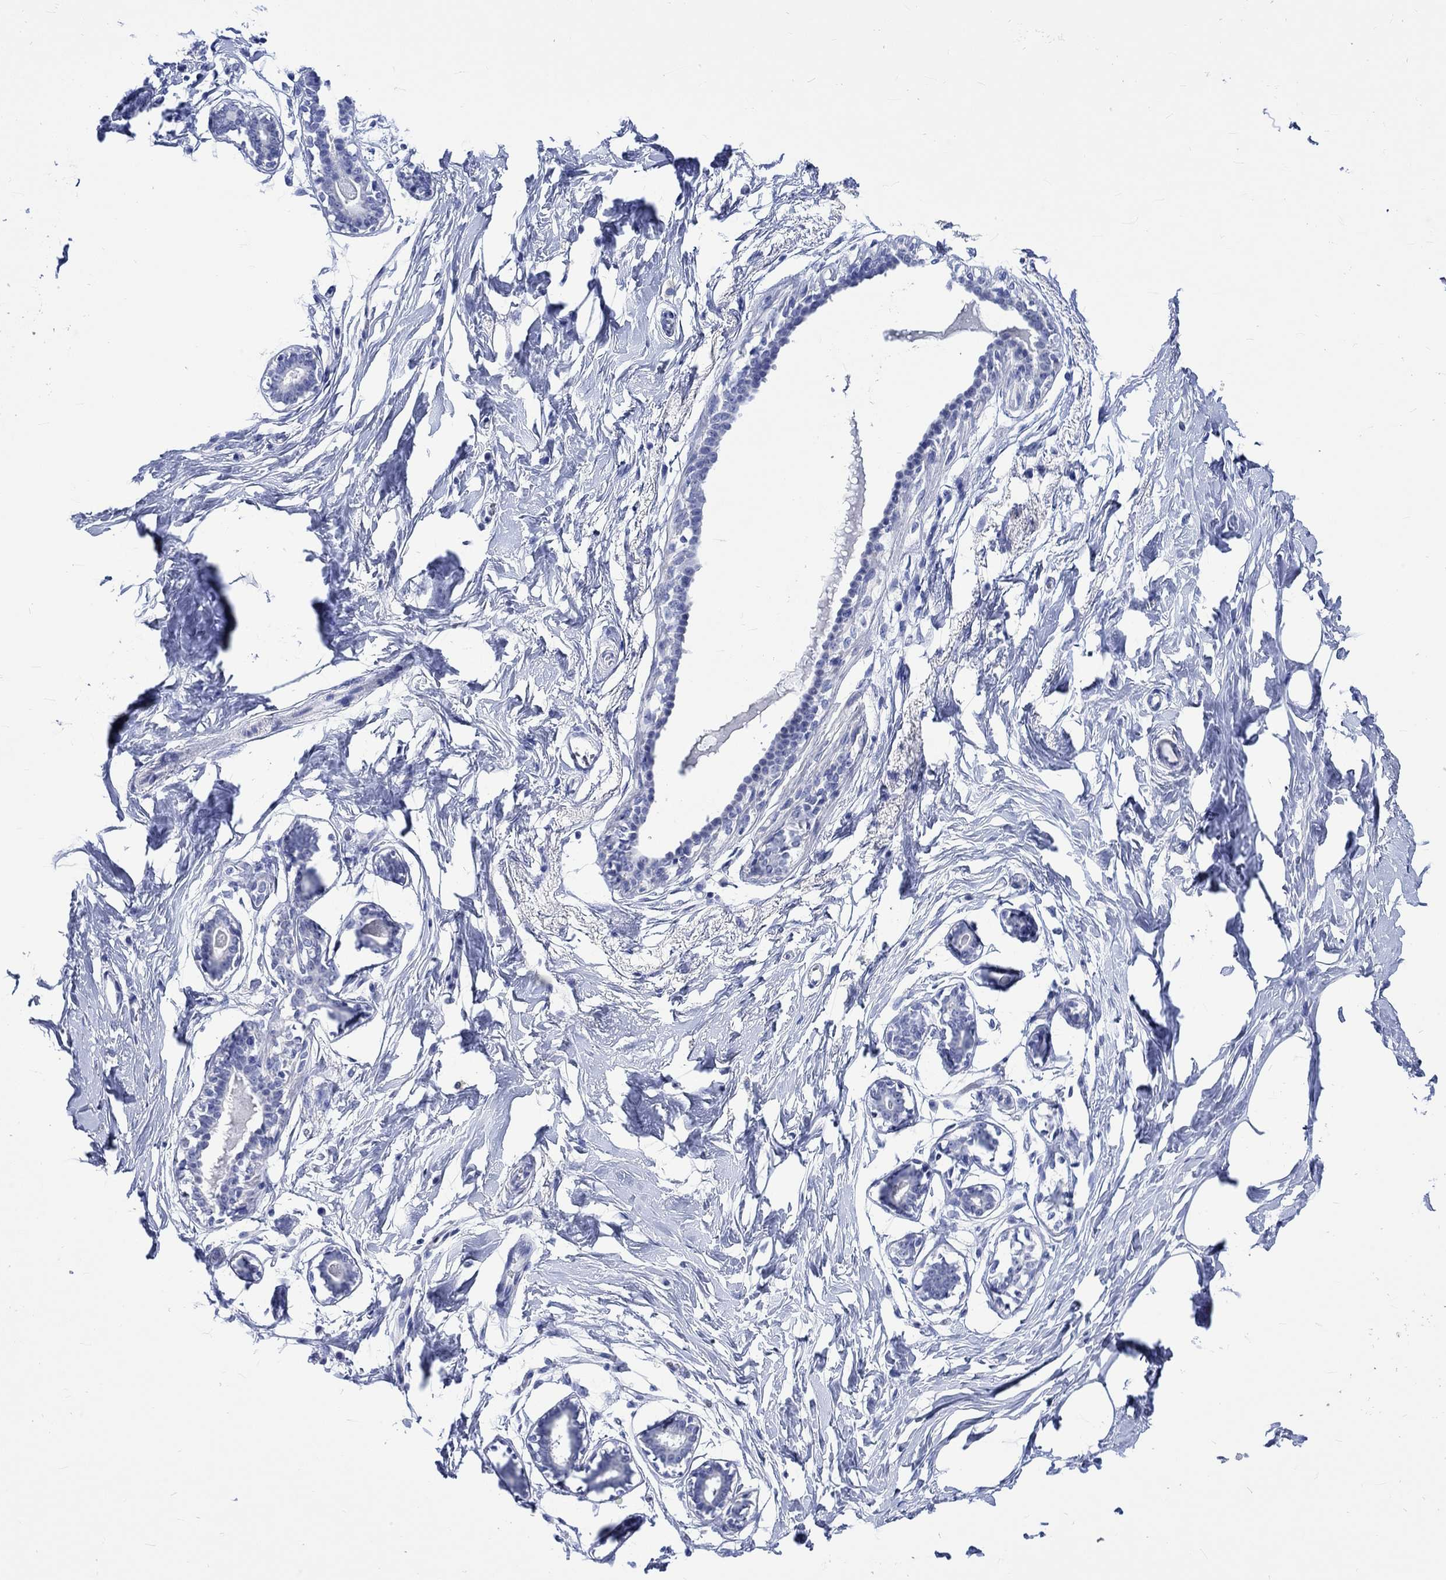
{"staining": {"intensity": "negative", "quantity": "none", "location": "none"}, "tissue": "breast", "cell_type": "Adipocytes", "image_type": "normal", "snomed": [{"axis": "morphology", "description": "Normal tissue, NOS"}, {"axis": "morphology", "description": "Lobular carcinoma, in situ"}, {"axis": "topography", "description": "Breast"}], "caption": "Immunohistochemical staining of unremarkable human breast shows no significant positivity in adipocytes.", "gene": "KLHL33", "patient": {"sex": "female", "age": 35}}